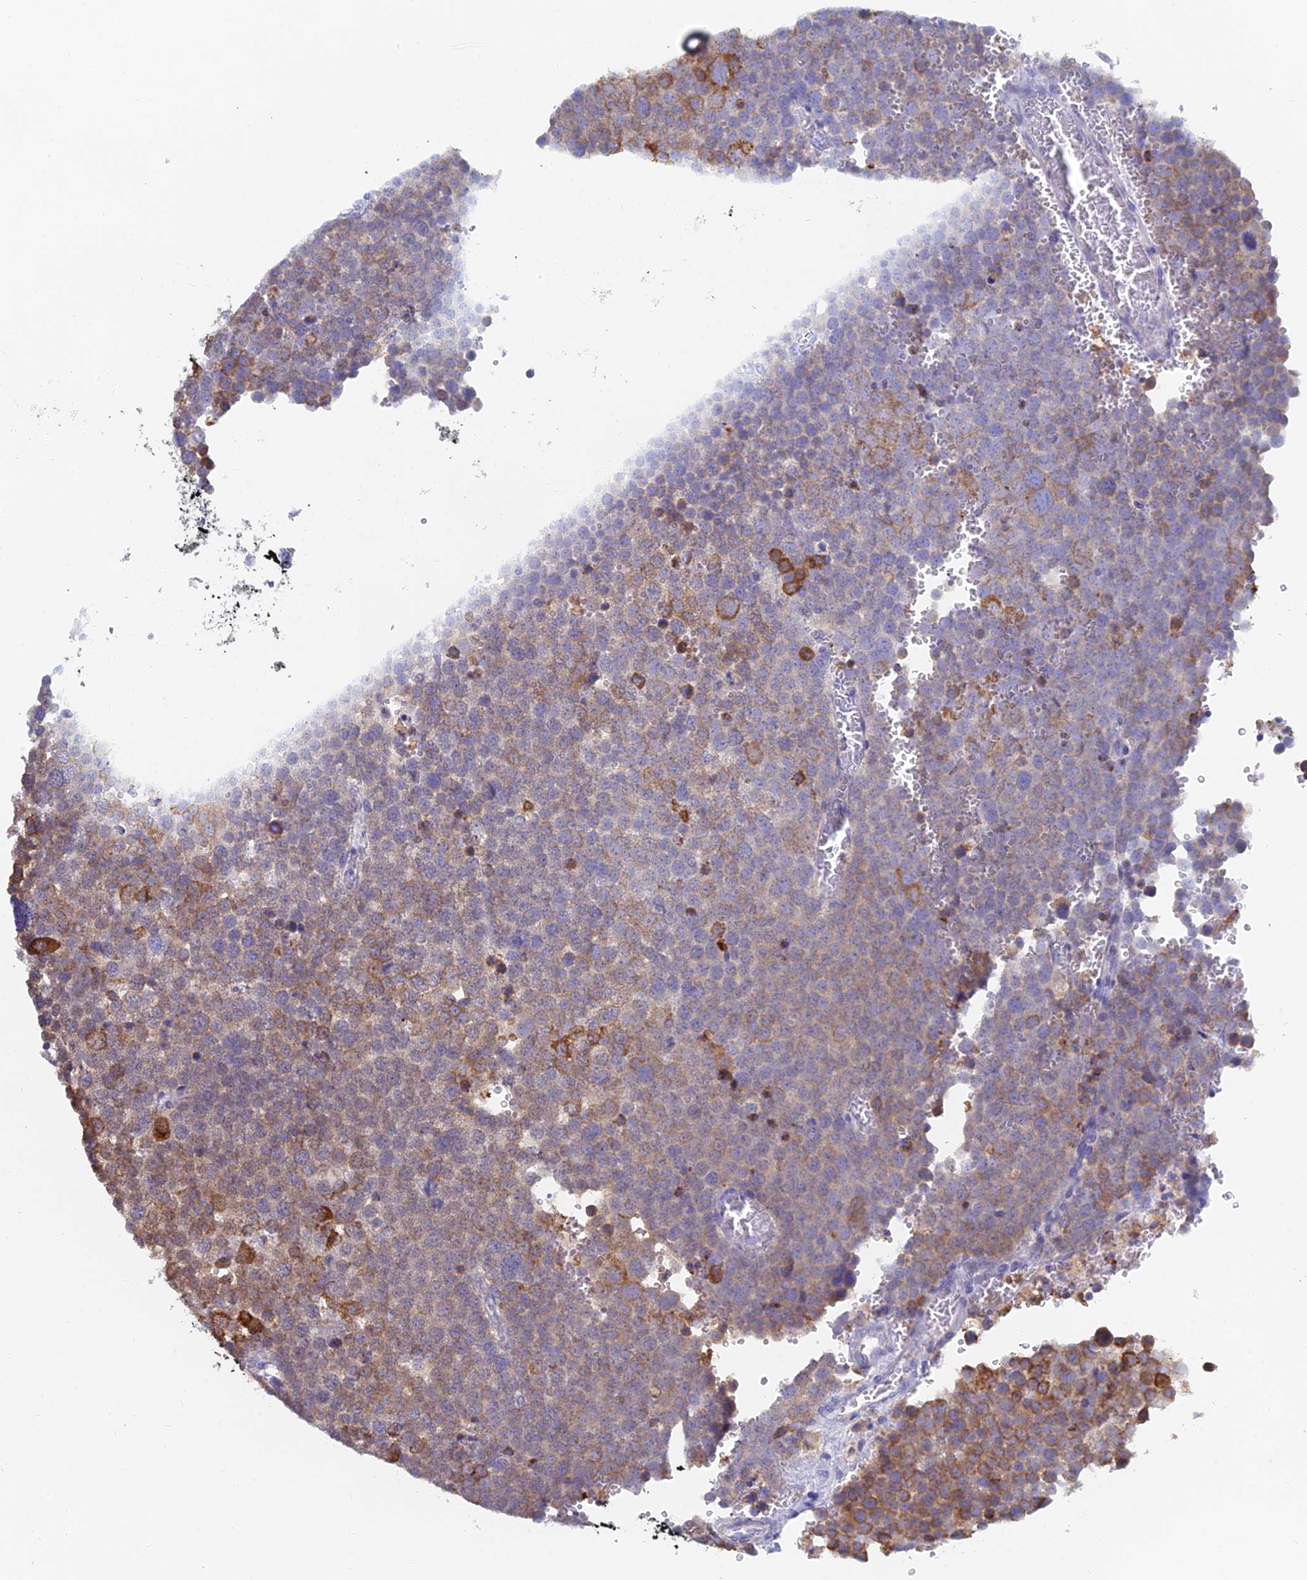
{"staining": {"intensity": "moderate", "quantity": "25%-75%", "location": "cytoplasmic/membranous"}, "tissue": "testis cancer", "cell_type": "Tumor cells", "image_type": "cancer", "snomed": [{"axis": "morphology", "description": "Seminoma, NOS"}, {"axis": "topography", "description": "Testis"}], "caption": "Moderate cytoplasmic/membranous protein expression is present in approximately 25%-75% of tumor cells in seminoma (testis).", "gene": "WDR35", "patient": {"sex": "male", "age": 71}}